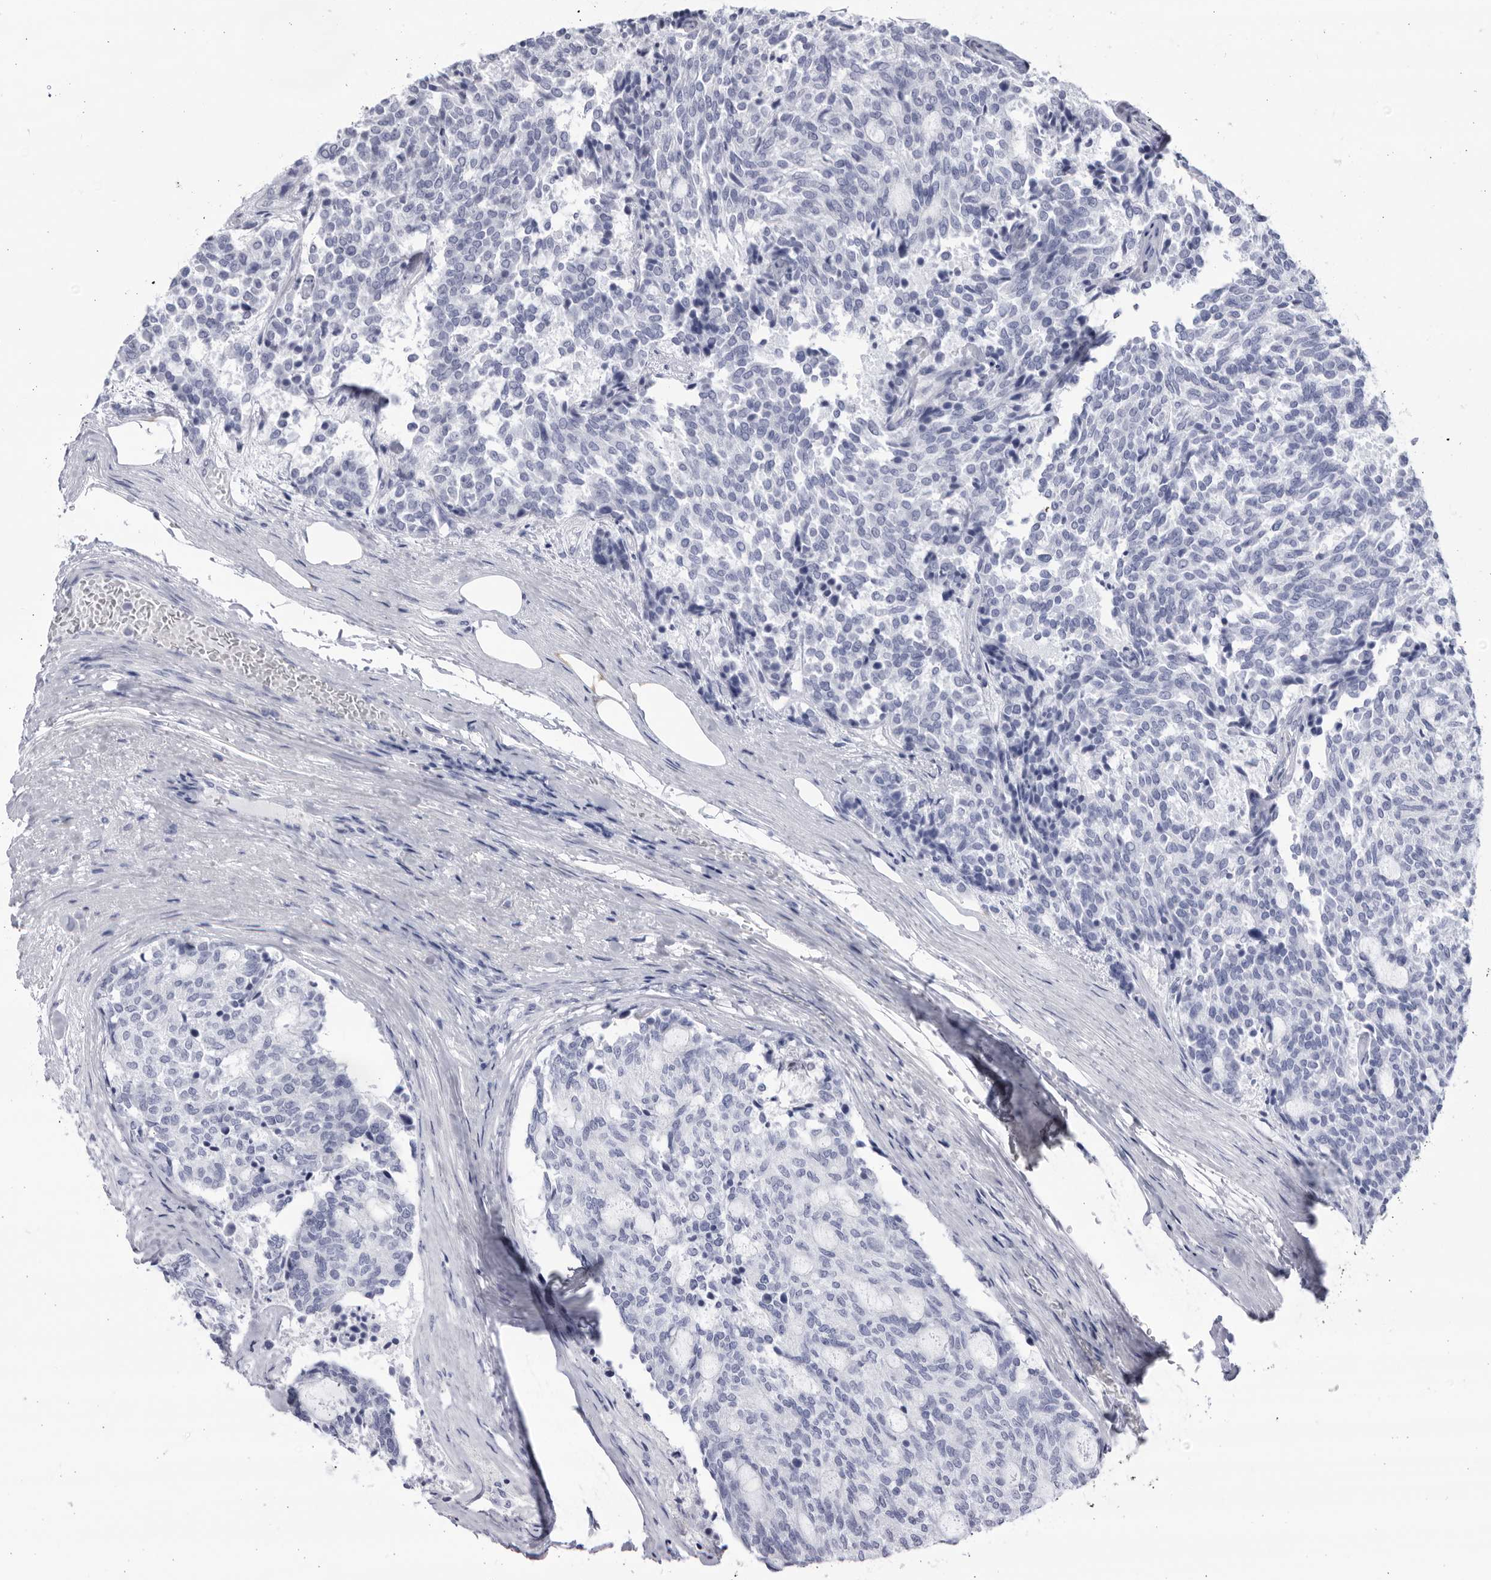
{"staining": {"intensity": "negative", "quantity": "none", "location": "none"}, "tissue": "carcinoid", "cell_type": "Tumor cells", "image_type": "cancer", "snomed": [{"axis": "morphology", "description": "Carcinoid, malignant, NOS"}, {"axis": "topography", "description": "Pancreas"}], "caption": "A high-resolution histopathology image shows immunohistochemistry (IHC) staining of carcinoid, which exhibits no significant expression in tumor cells.", "gene": "CCDC181", "patient": {"sex": "female", "age": 54}}